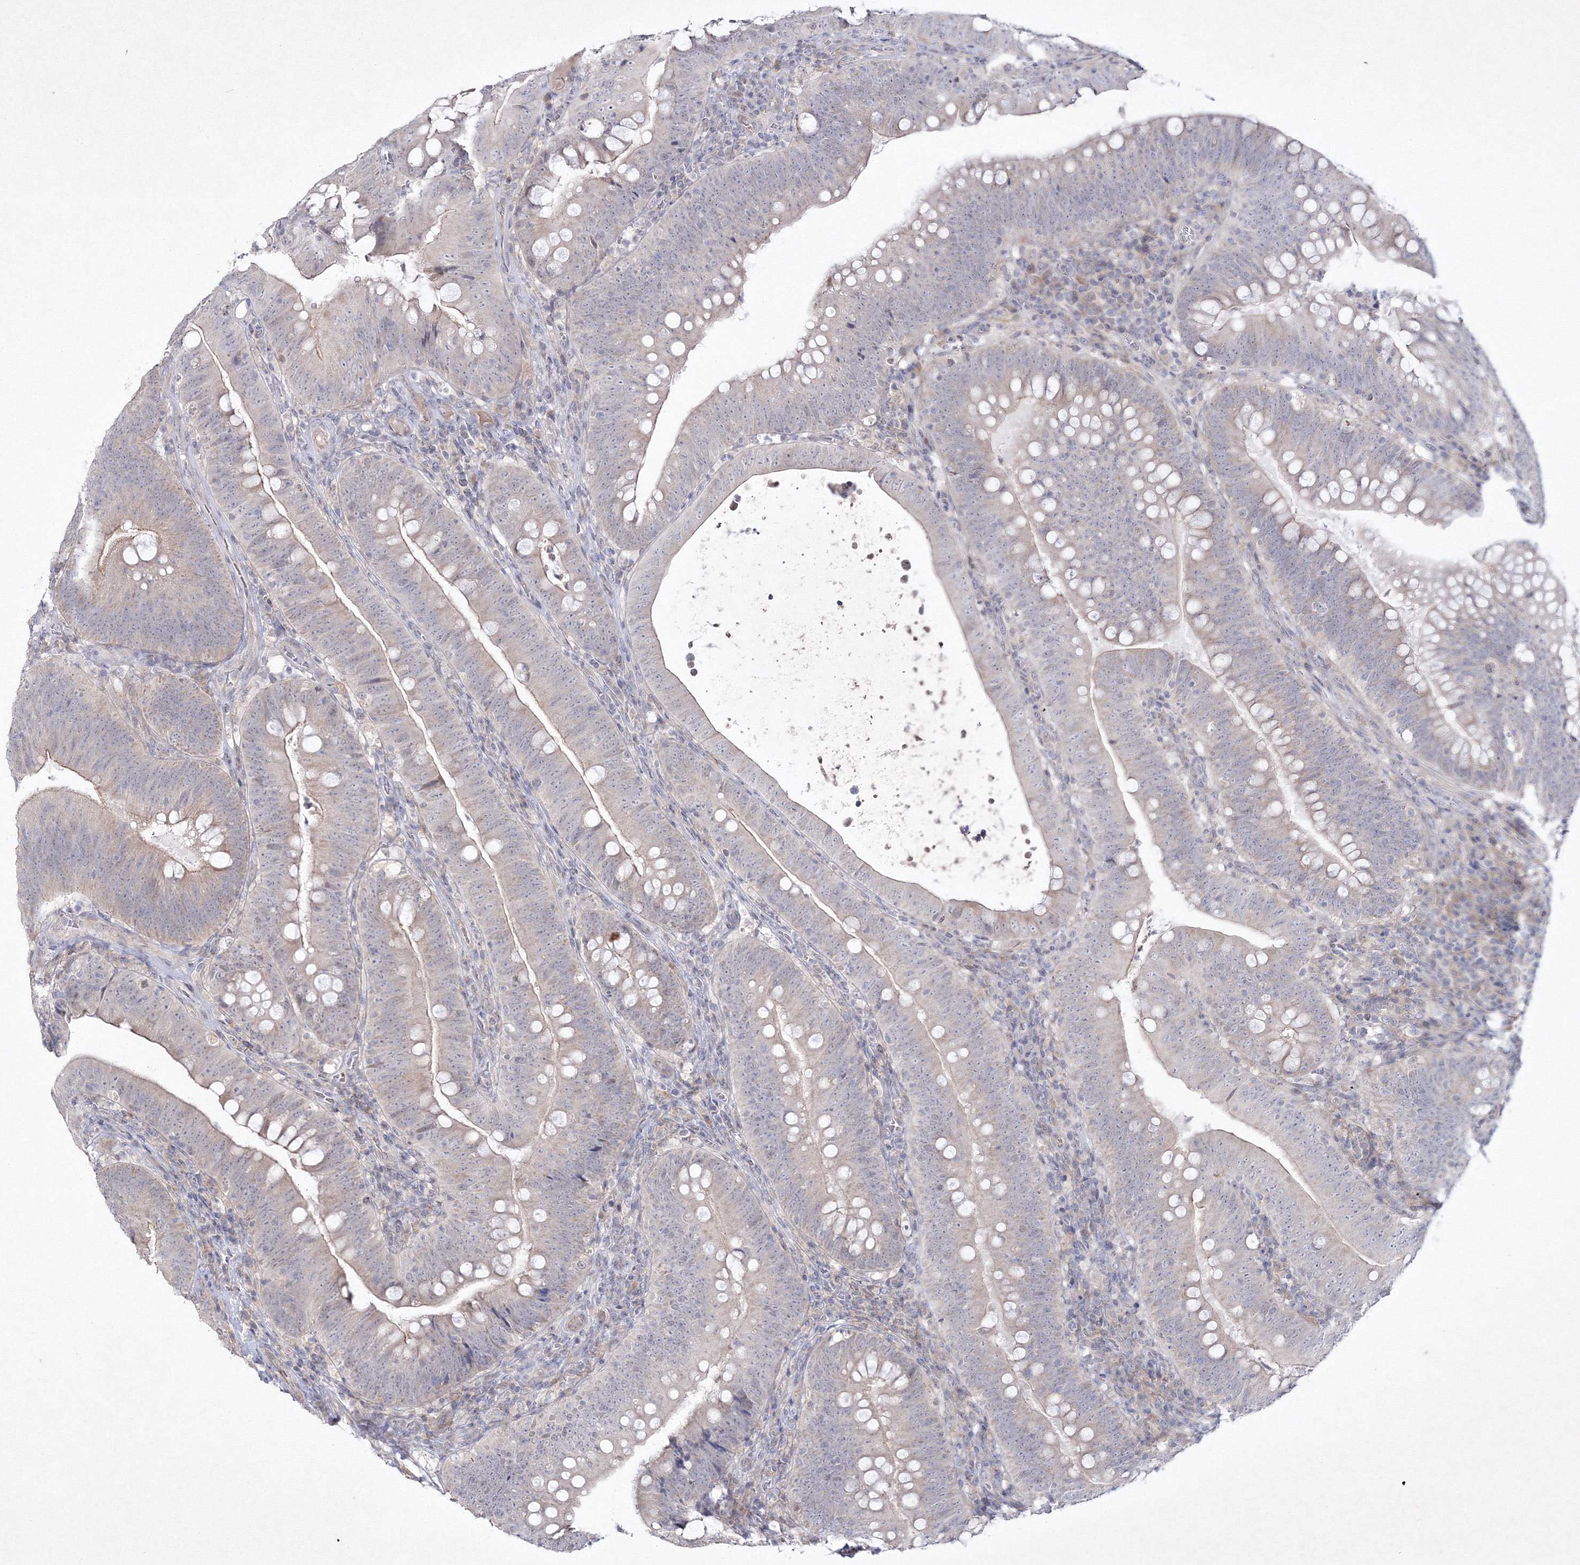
{"staining": {"intensity": "moderate", "quantity": "<25%", "location": "cytoplasmic/membranous"}, "tissue": "colorectal cancer", "cell_type": "Tumor cells", "image_type": "cancer", "snomed": [{"axis": "morphology", "description": "Normal tissue, NOS"}, {"axis": "topography", "description": "Colon"}], "caption": "Immunohistochemical staining of colorectal cancer demonstrates low levels of moderate cytoplasmic/membranous protein expression in about <25% of tumor cells.", "gene": "NEU4", "patient": {"sex": "female", "age": 82}}